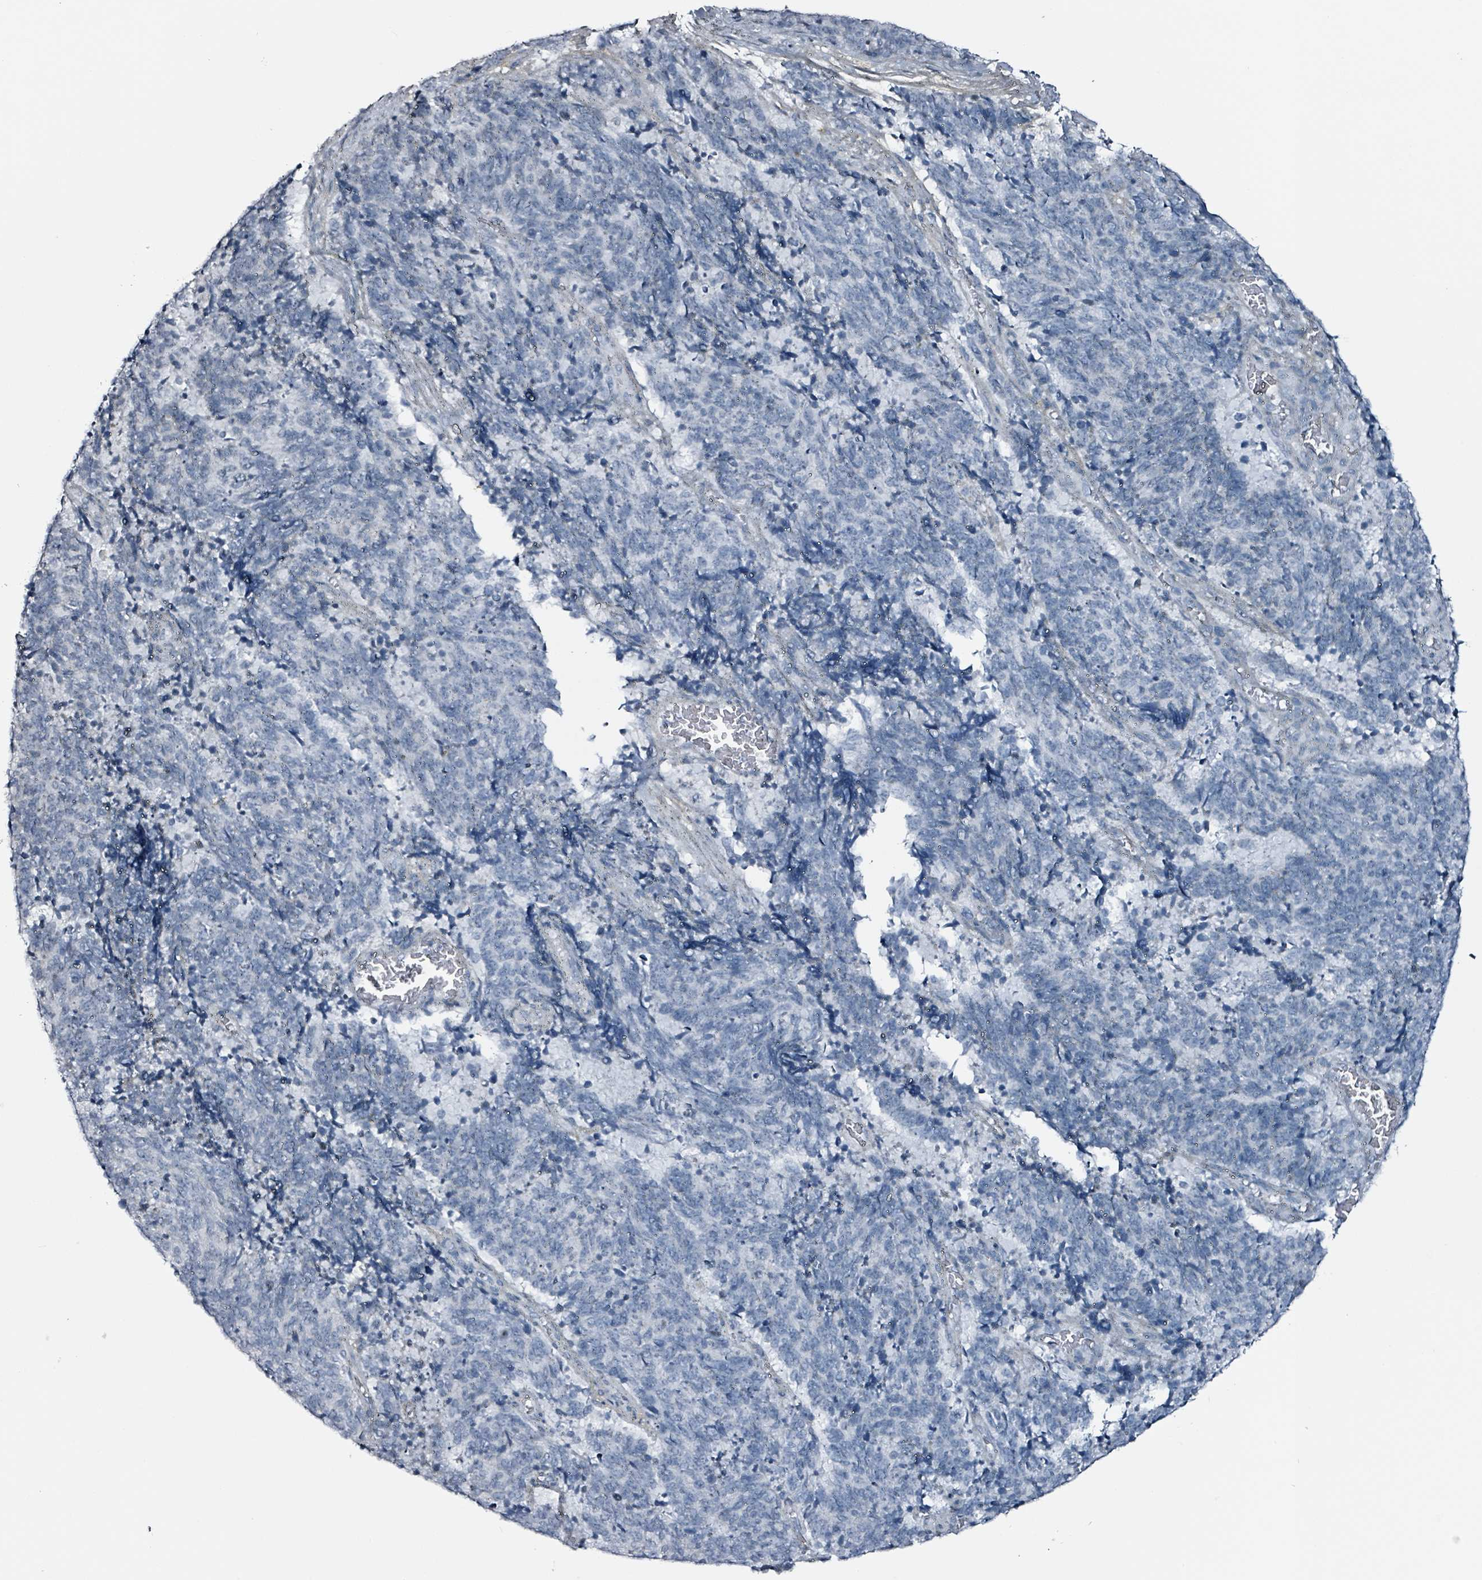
{"staining": {"intensity": "negative", "quantity": "none", "location": "none"}, "tissue": "cervical cancer", "cell_type": "Tumor cells", "image_type": "cancer", "snomed": [{"axis": "morphology", "description": "Squamous cell carcinoma, NOS"}, {"axis": "topography", "description": "Cervix"}], "caption": "This is an IHC histopathology image of squamous cell carcinoma (cervical). There is no staining in tumor cells.", "gene": "CA9", "patient": {"sex": "female", "age": 29}}